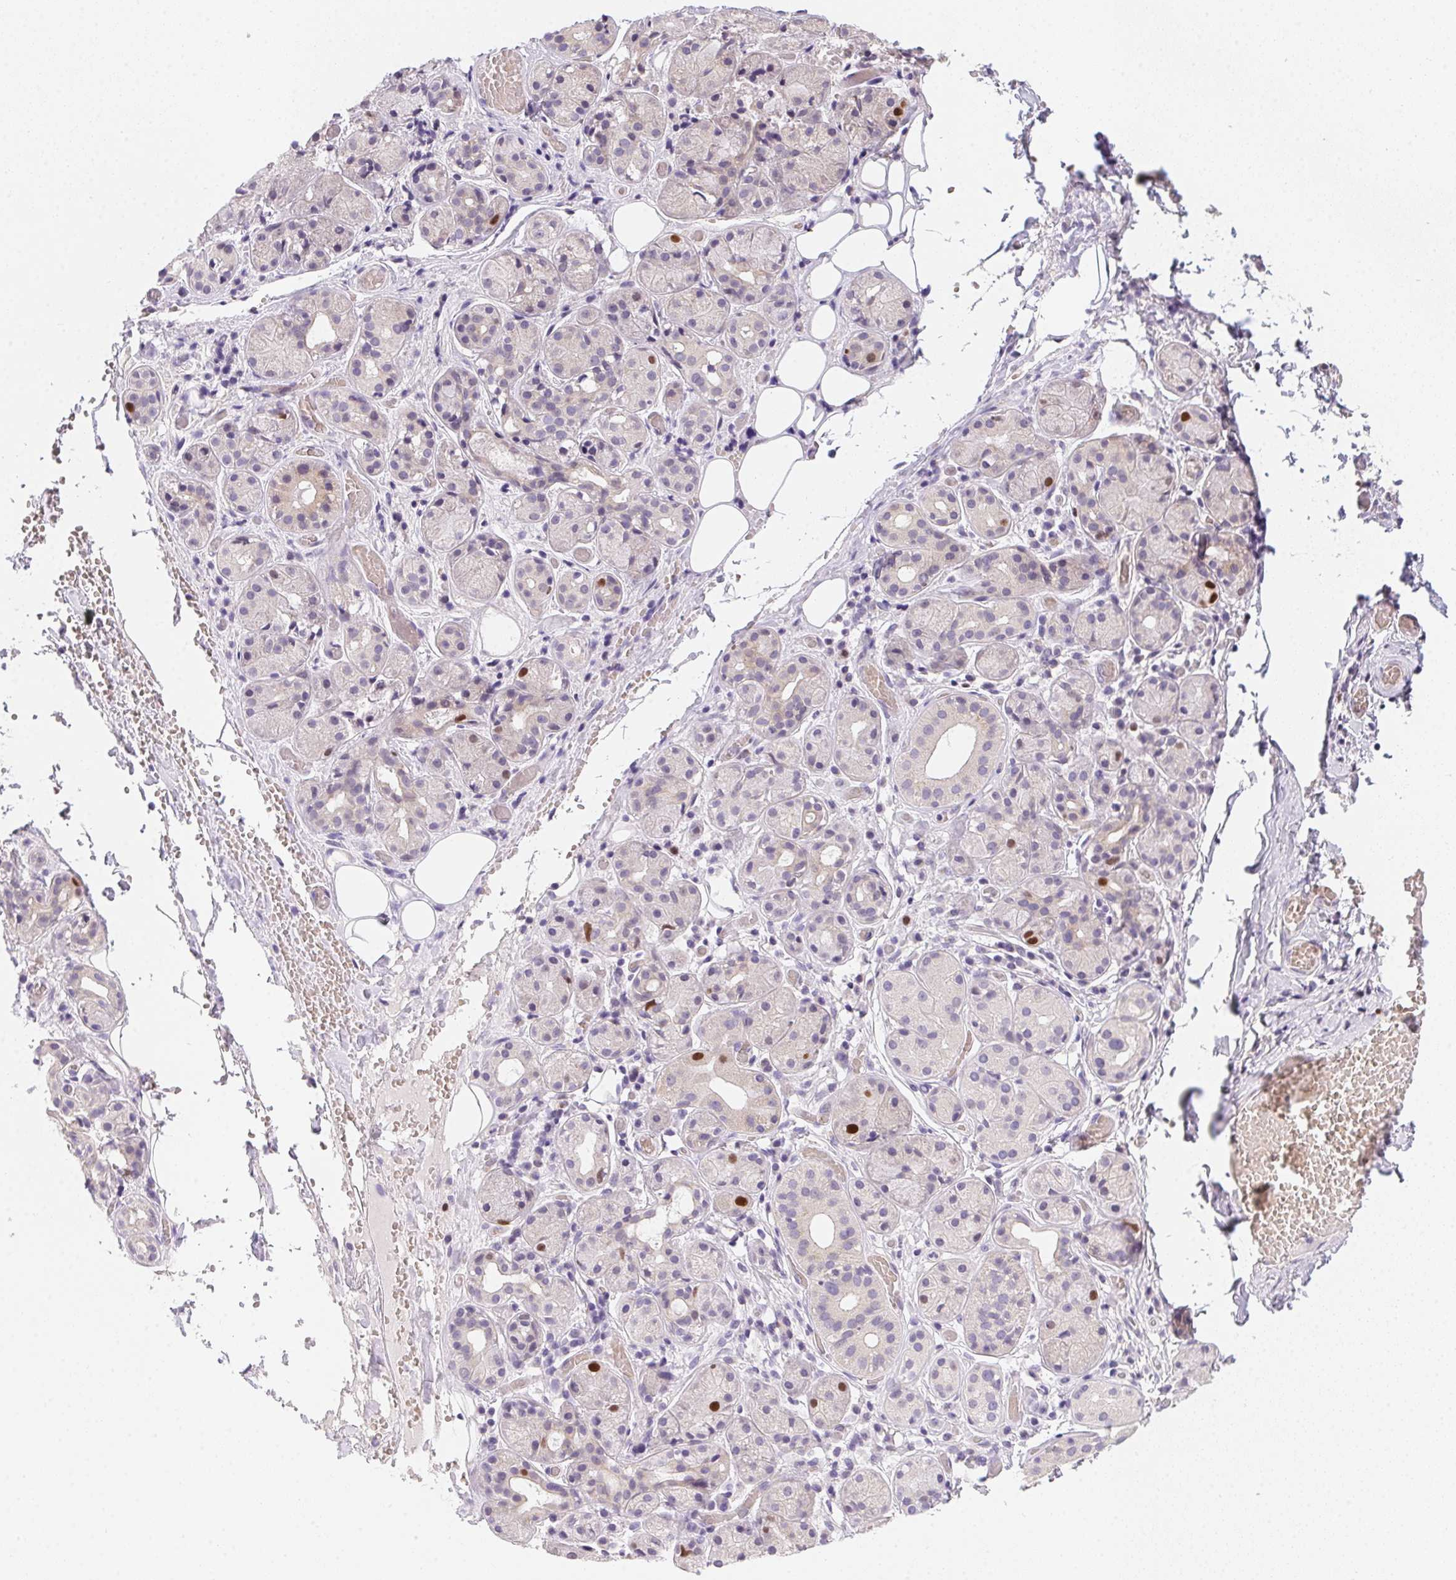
{"staining": {"intensity": "moderate", "quantity": "<25%", "location": "nuclear"}, "tissue": "salivary gland", "cell_type": "Glandular cells", "image_type": "normal", "snomed": [{"axis": "morphology", "description": "Normal tissue, NOS"}, {"axis": "topography", "description": "Salivary gland"}, {"axis": "topography", "description": "Peripheral nerve tissue"}], "caption": "A high-resolution histopathology image shows immunohistochemistry staining of unremarkable salivary gland, which demonstrates moderate nuclear staining in approximately <25% of glandular cells. (DAB IHC with brightfield microscopy, high magnification).", "gene": "HELLS", "patient": {"sex": "male", "age": 71}}